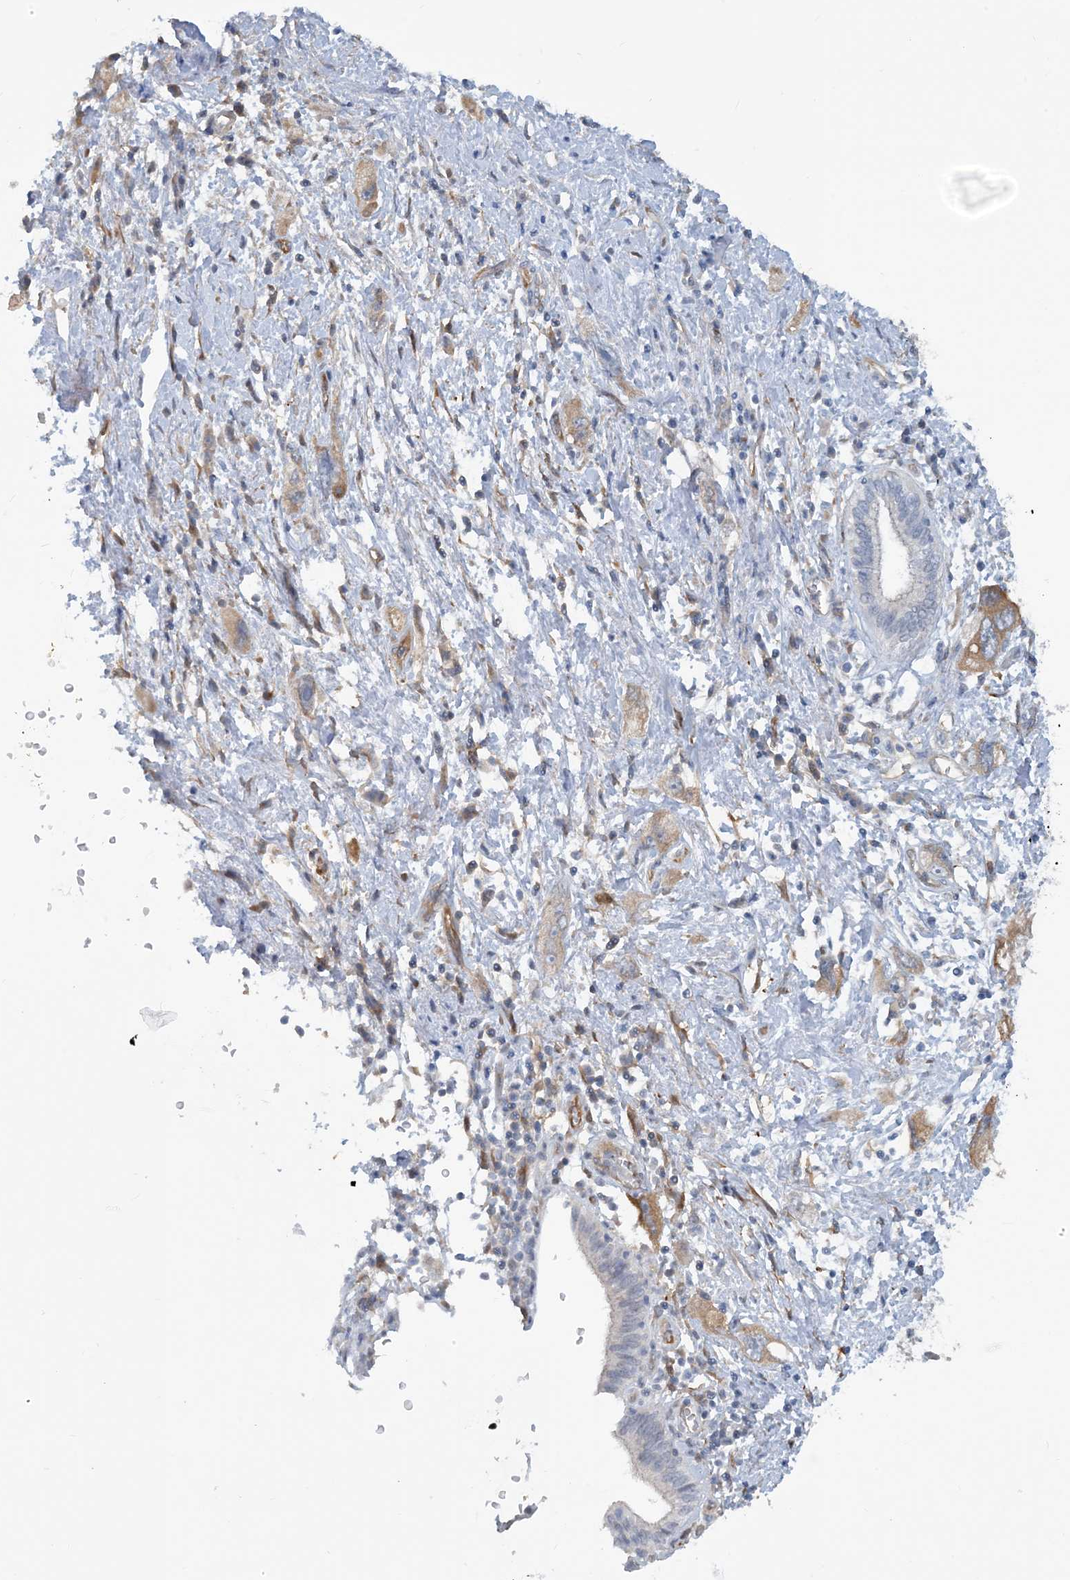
{"staining": {"intensity": "moderate", "quantity": "<25%", "location": "cytoplasmic/membranous"}, "tissue": "pancreatic cancer", "cell_type": "Tumor cells", "image_type": "cancer", "snomed": [{"axis": "morphology", "description": "Adenocarcinoma, NOS"}, {"axis": "topography", "description": "Pancreas"}], "caption": "Protein expression analysis of pancreatic adenocarcinoma exhibits moderate cytoplasmic/membranous expression in about <25% of tumor cells.", "gene": "EIF2A", "patient": {"sex": "female", "age": 73}}